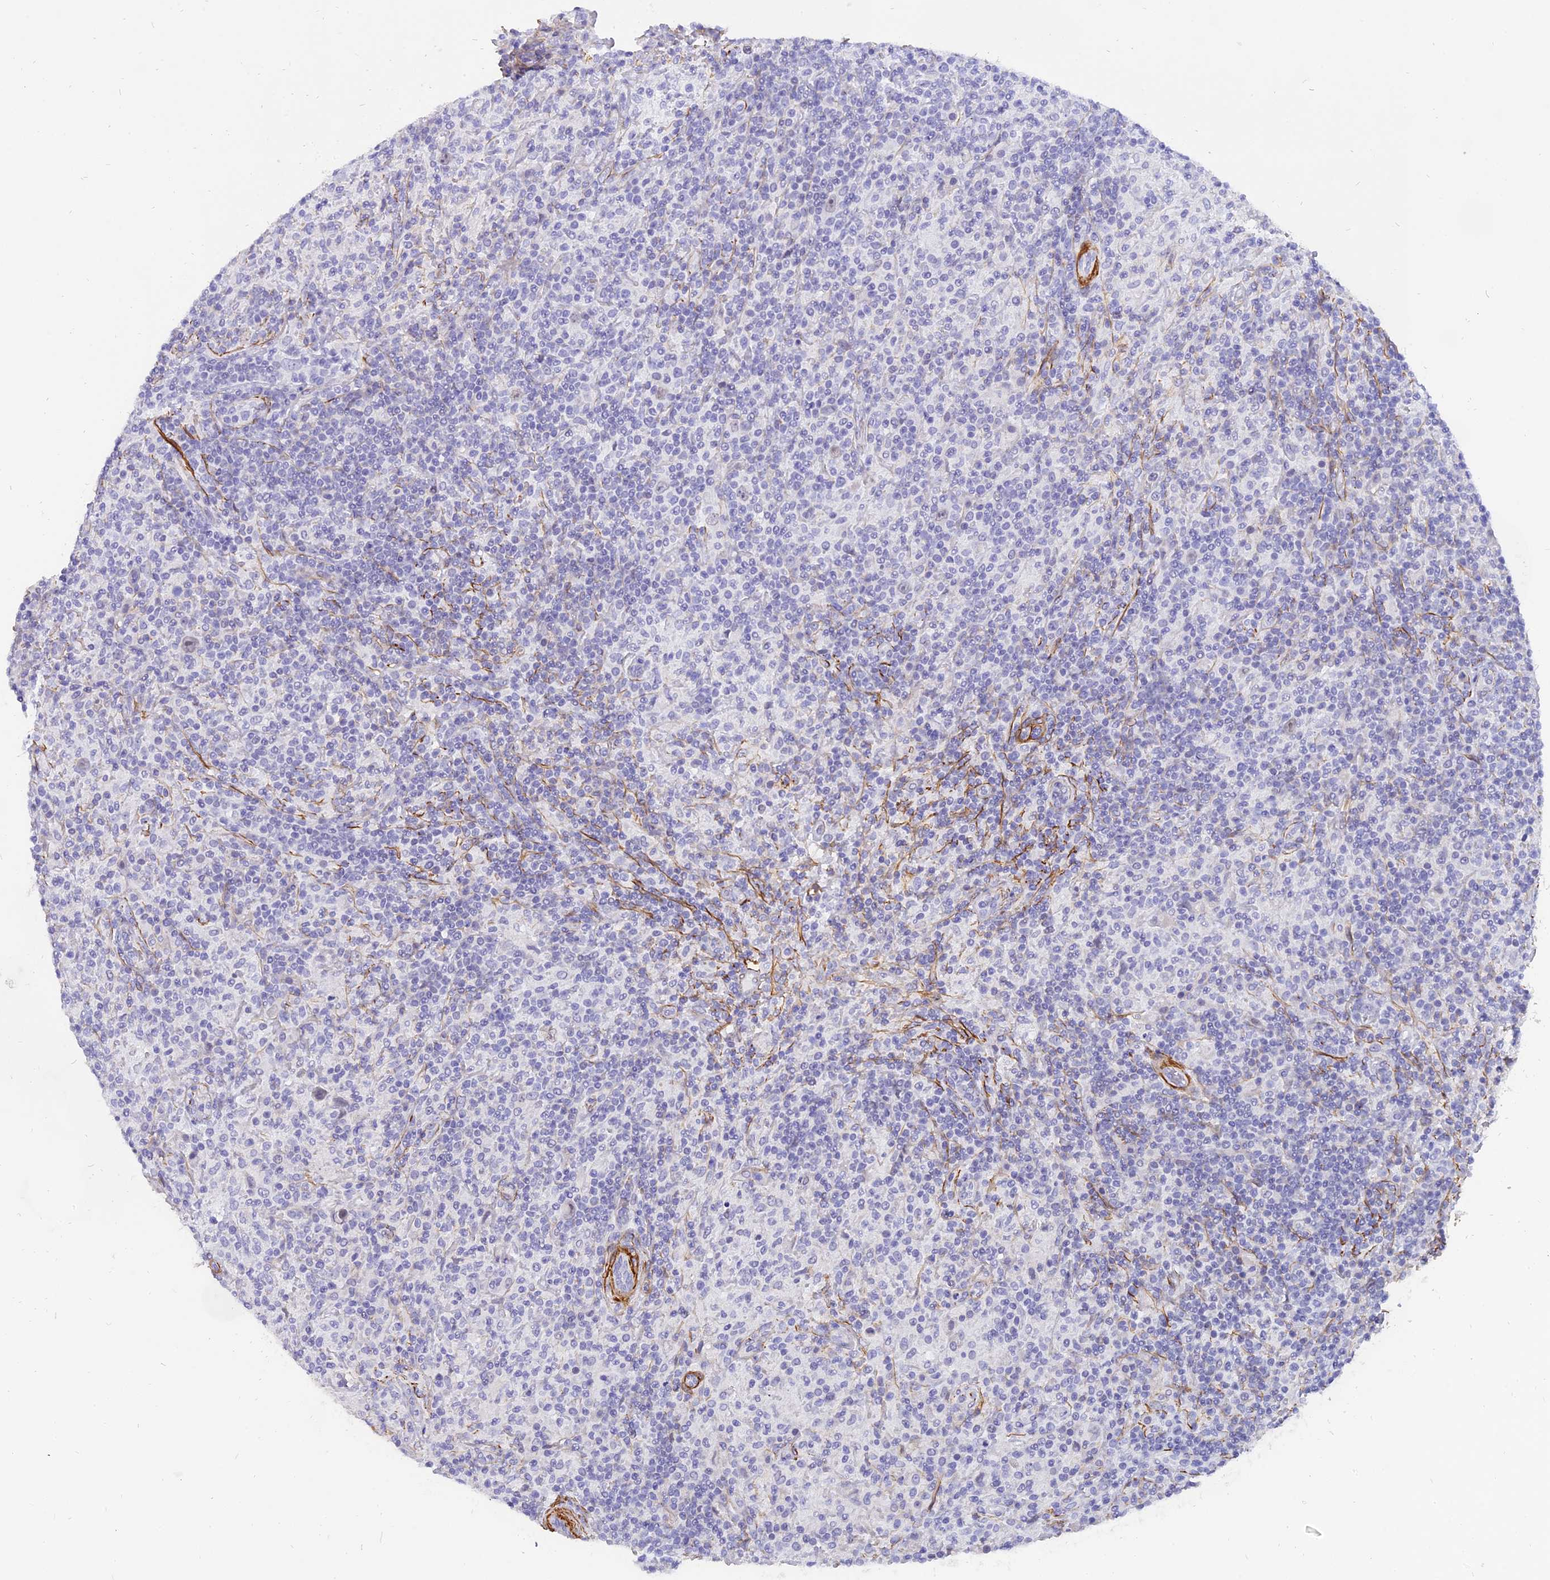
{"staining": {"intensity": "weak", "quantity": "<25%", "location": "nuclear"}, "tissue": "lymphoma", "cell_type": "Tumor cells", "image_type": "cancer", "snomed": [{"axis": "morphology", "description": "Hodgkin's disease, NOS"}, {"axis": "topography", "description": "Lymph node"}], "caption": "The photomicrograph reveals no staining of tumor cells in Hodgkin's disease. Nuclei are stained in blue.", "gene": "CENPV", "patient": {"sex": "male", "age": 70}}